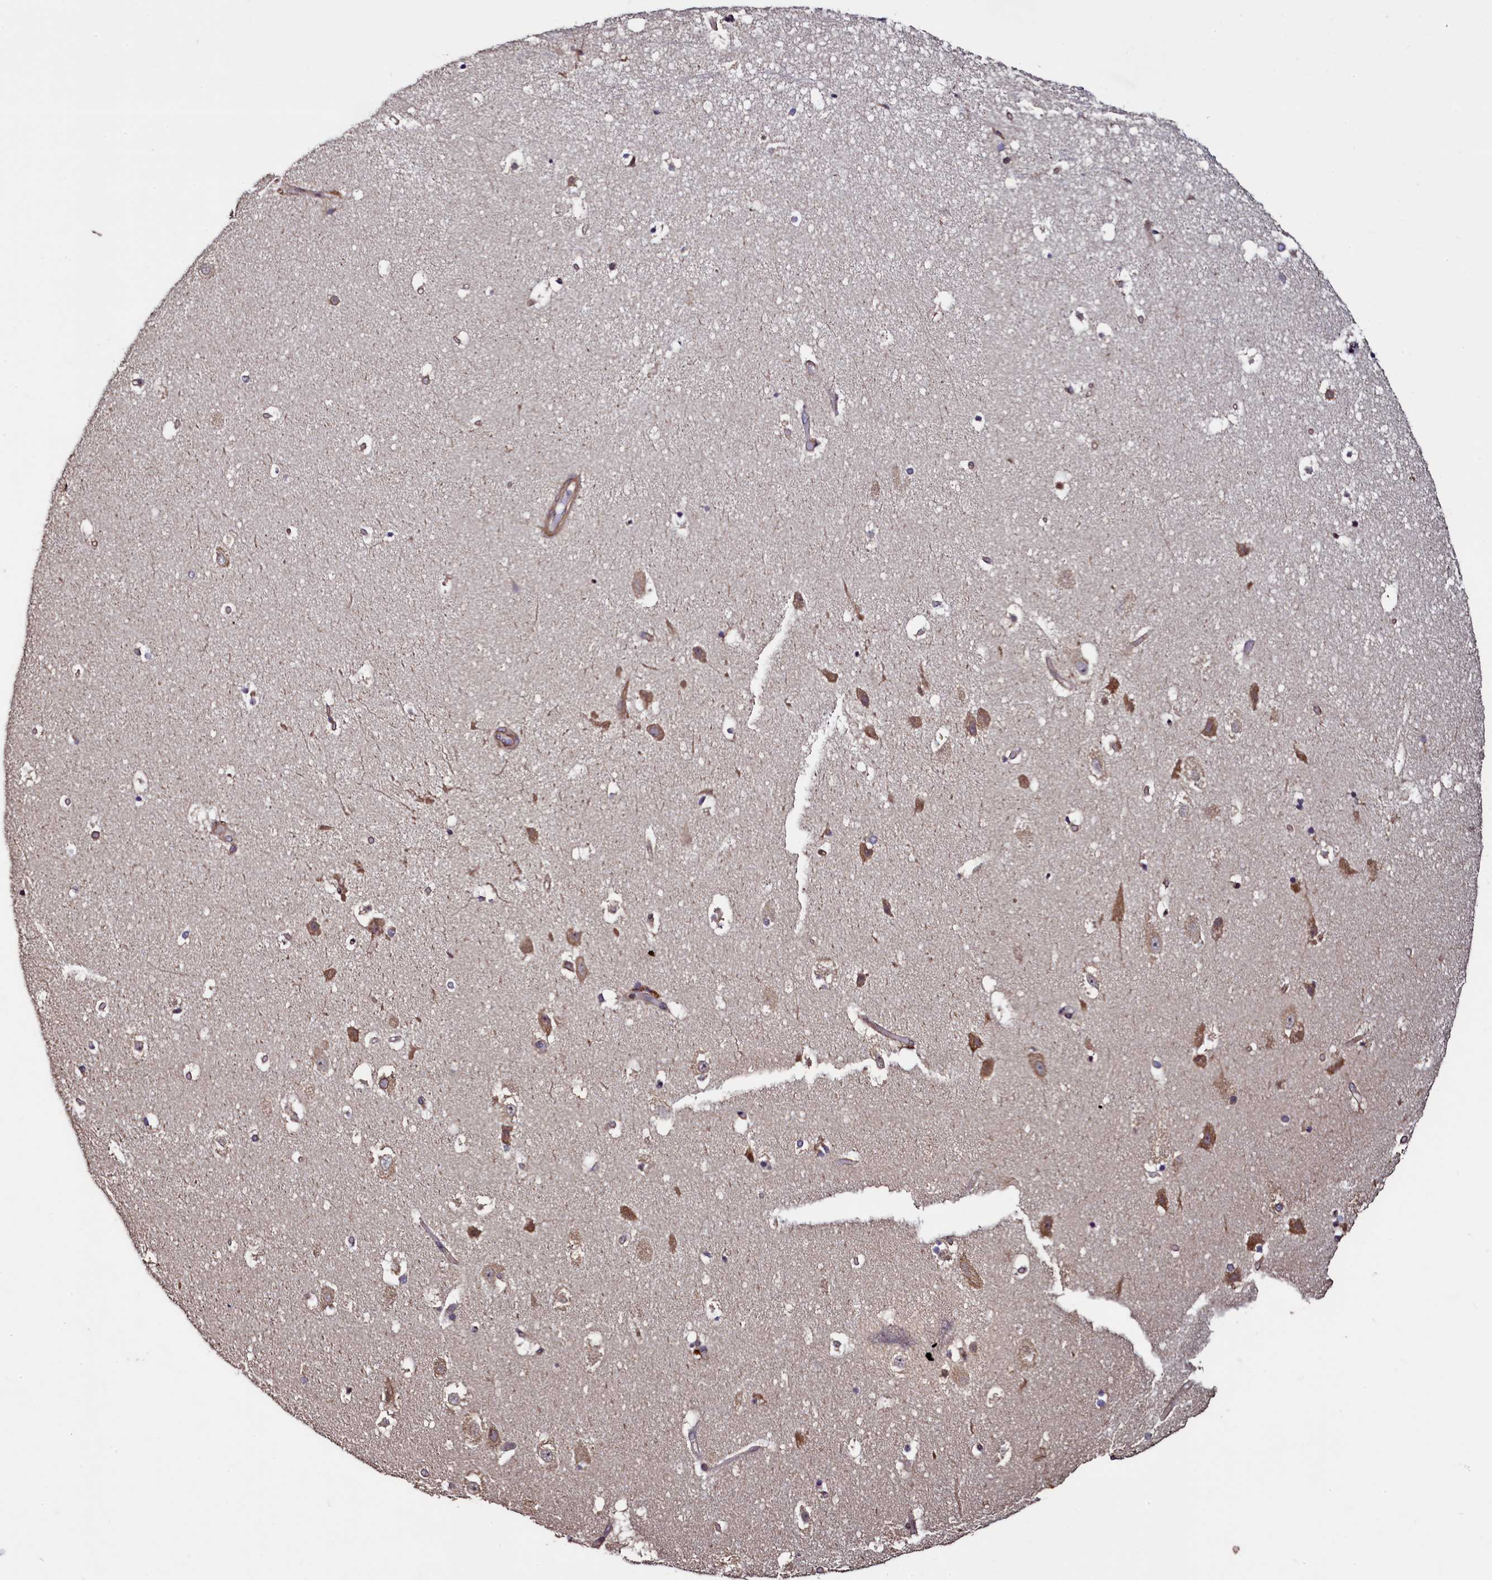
{"staining": {"intensity": "negative", "quantity": "none", "location": "none"}, "tissue": "hippocampus", "cell_type": "Glial cells", "image_type": "normal", "snomed": [{"axis": "morphology", "description": "Normal tissue, NOS"}, {"axis": "topography", "description": "Hippocampus"}], "caption": "Glial cells are negative for brown protein staining in normal hippocampus. Brightfield microscopy of immunohistochemistry stained with DAB (brown) and hematoxylin (blue), captured at high magnification.", "gene": "RBFA", "patient": {"sex": "female", "age": 52}}